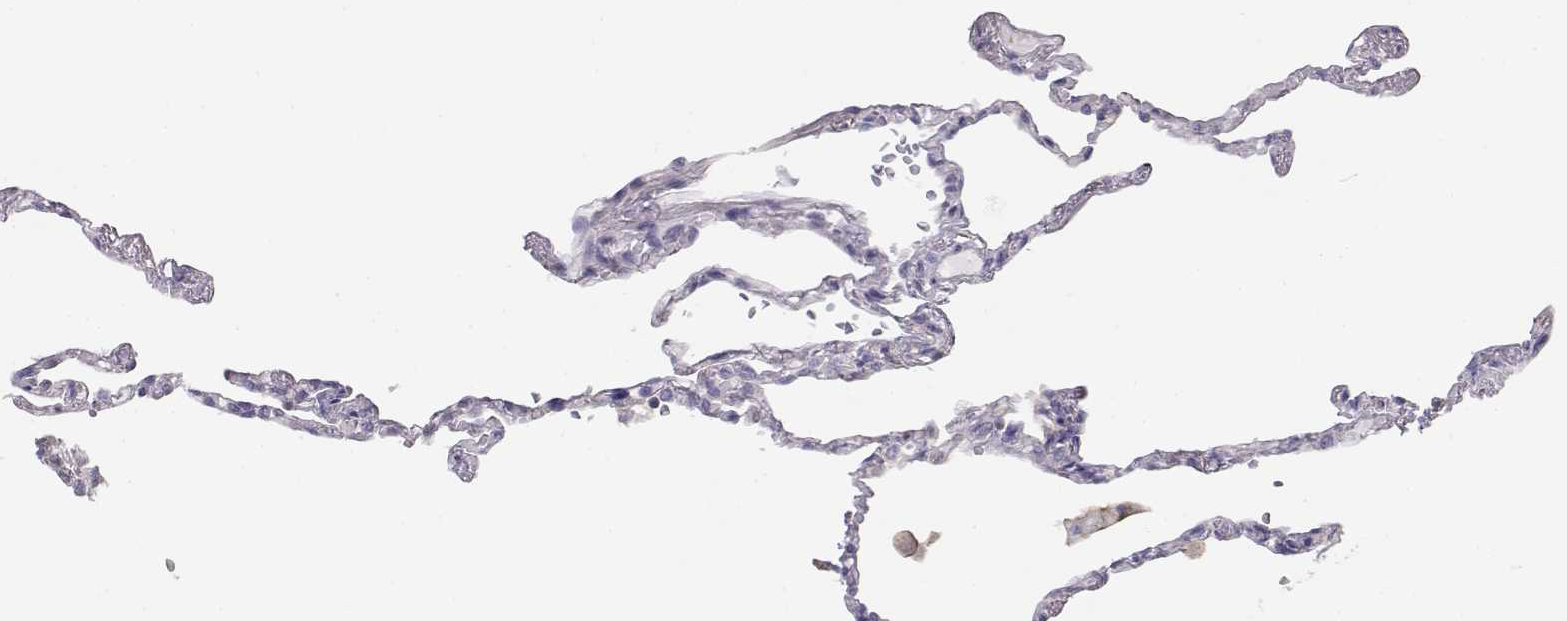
{"staining": {"intensity": "negative", "quantity": "none", "location": "none"}, "tissue": "lung", "cell_type": "Alveolar cells", "image_type": "normal", "snomed": [{"axis": "morphology", "description": "Normal tissue, NOS"}, {"axis": "topography", "description": "Lung"}], "caption": "Immunohistochemistry (IHC) histopathology image of normal lung stained for a protein (brown), which exhibits no expression in alveolar cells.", "gene": "DAPL1", "patient": {"sex": "male", "age": 78}}